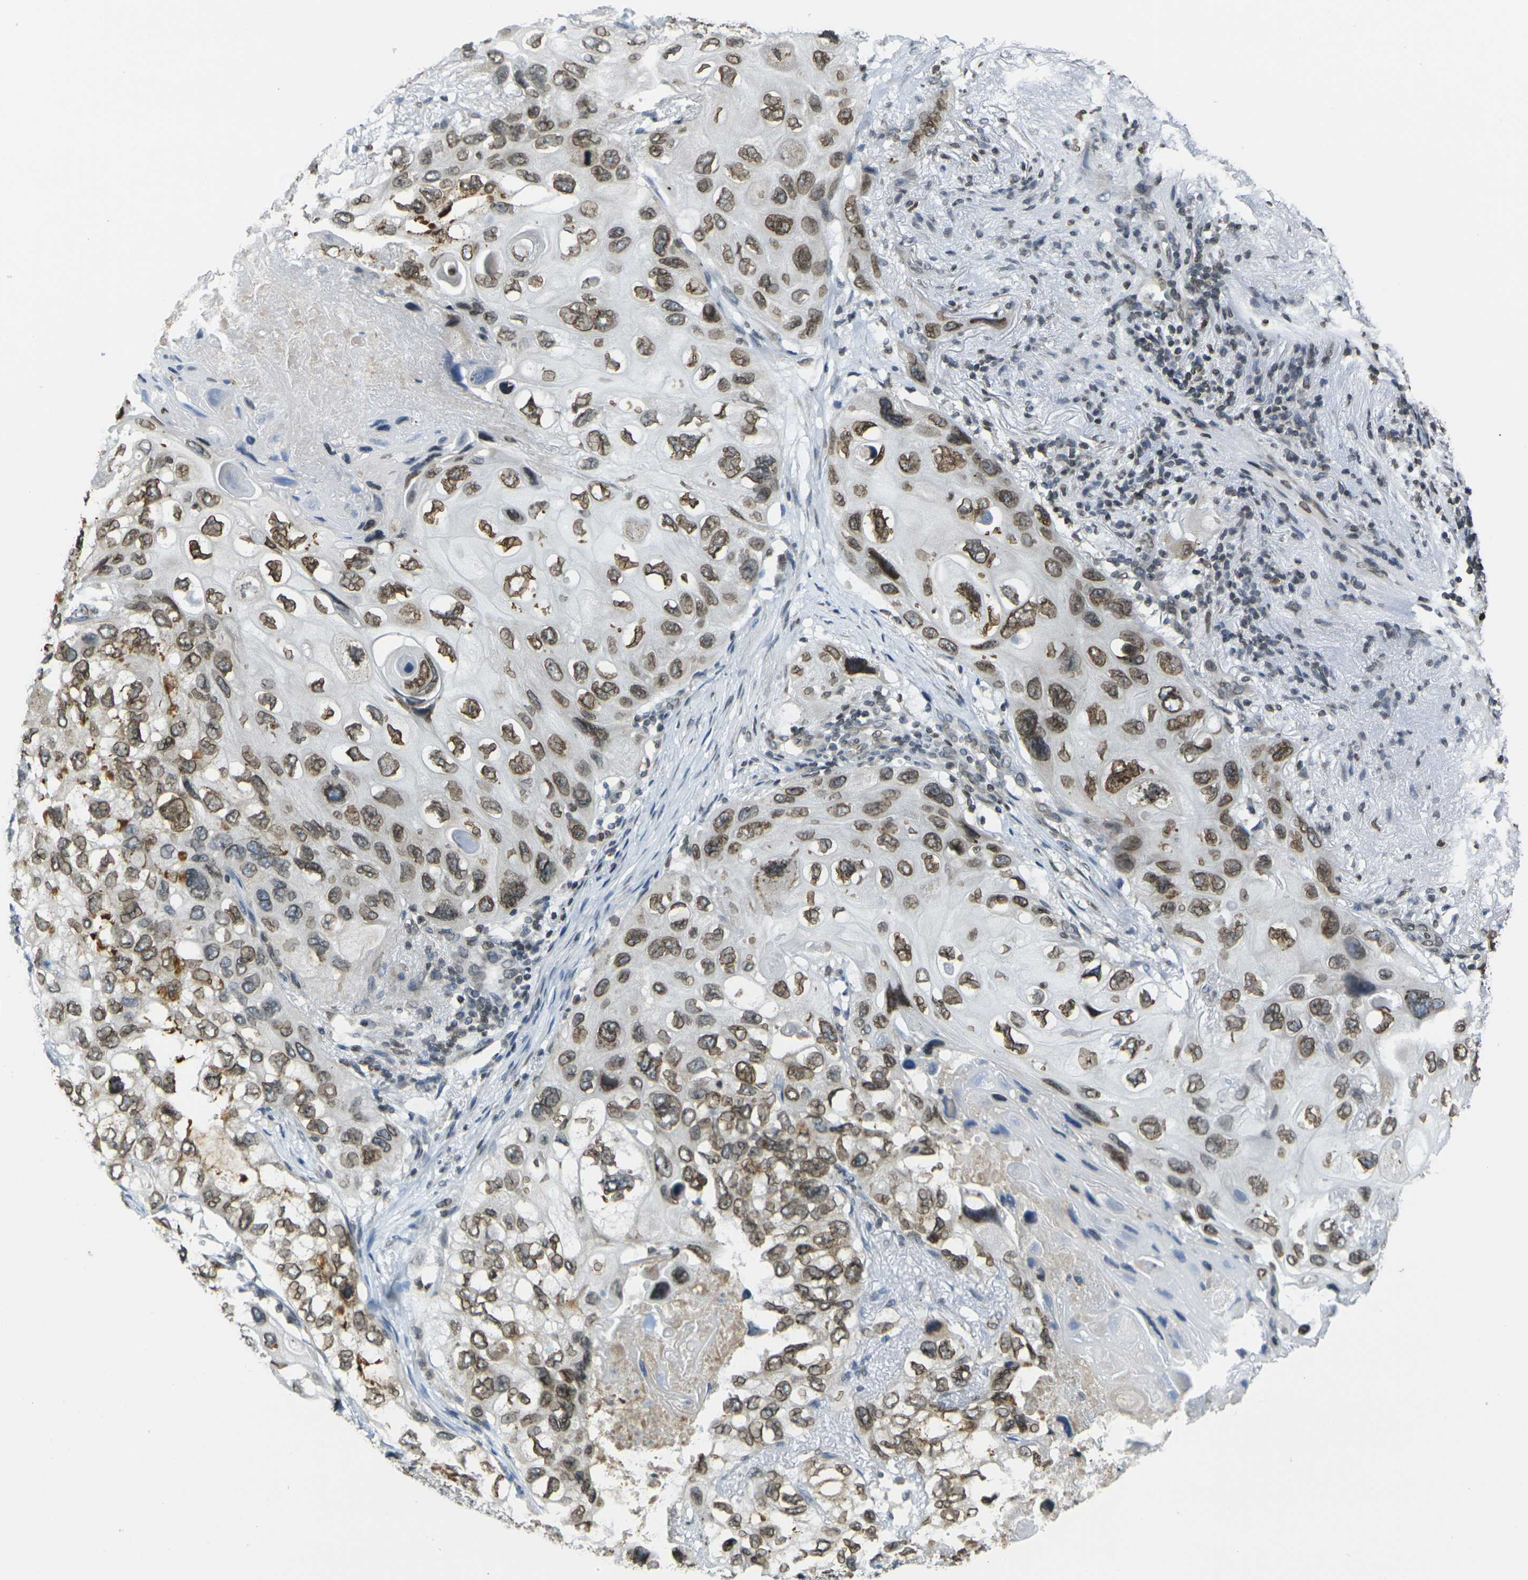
{"staining": {"intensity": "moderate", "quantity": ">75%", "location": "nuclear"}, "tissue": "lung cancer", "cell_type": "Tumor cells", "image_type": "cancer", "snomed": [{"axis": "morphology", "description": "Squamous cell carcinoma, NOS"}, {"axis": "topography", "description": "Lung"}], "caption": "Immunohistochemistry (IHC) (DAB (3,3'-diaminobenzidine)) staining of lung squamous cell carcinoma demonstrates moderate nuclear protein positivity in about >75% of tumor cells.", "gene": "BRDT", "patient": {"sex": "female", "age": 73}}